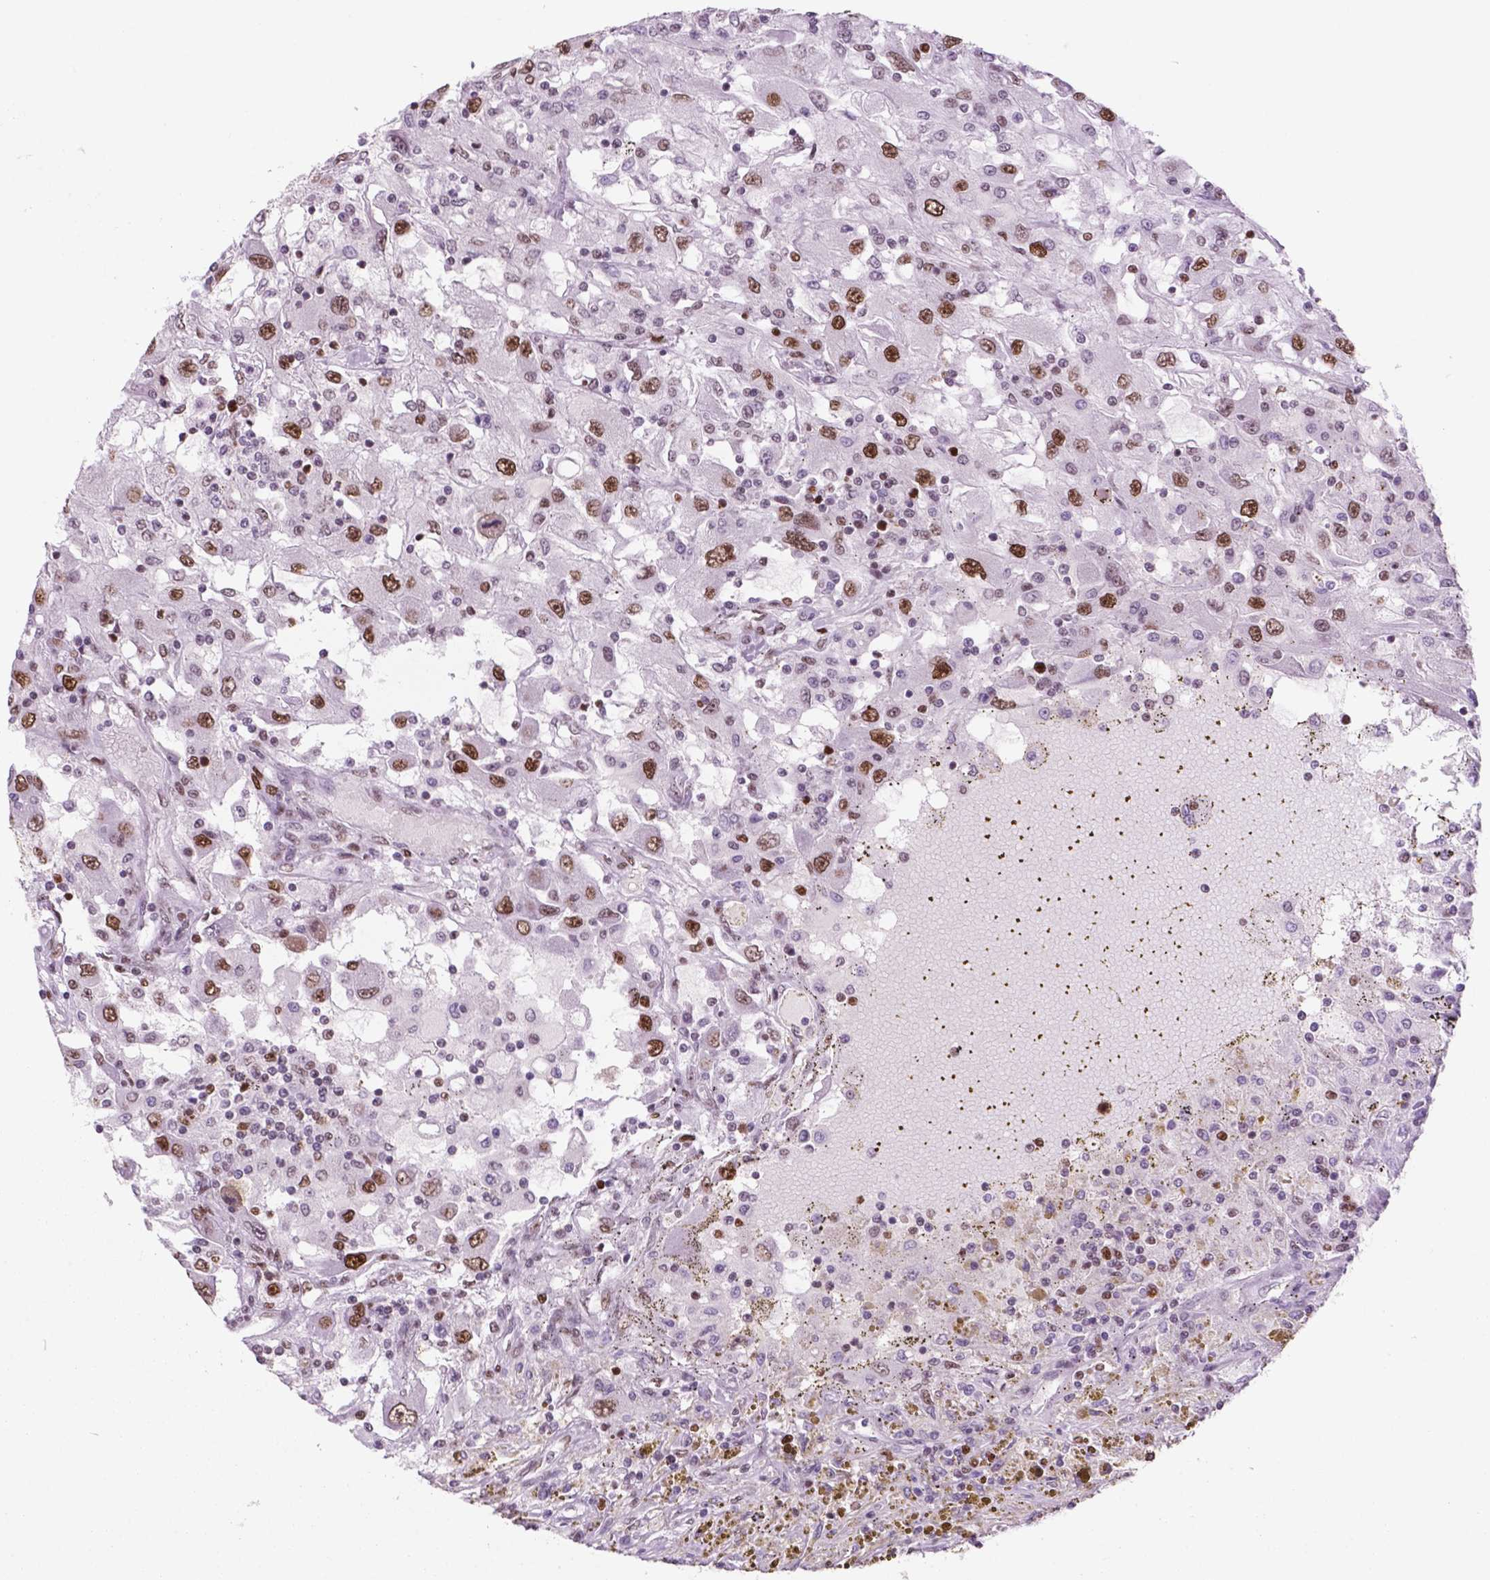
{"staining": {"intensity": "strong", "quantity": "<25%", "location": "nuclear"}, "tissue": "renal cancer", "cell_type": "Tumor cells", "image_type": "cancer", "snomed": [{"axis": "morphology", "description": "Adenocarcinoma, NOS"}, {"axis": "topography", "description": "Kidney"}], "caption": "Immunohistochemistry (DAB (3,3'-diaminobenzidine)) staining of adenocarcinoma (renal) shows strong nuclear protein expression in about <25% of tumor cells. Nuclei are stained in blue.", "gene": "MSH6", "patient": {"sex": "female", "age": 67}}